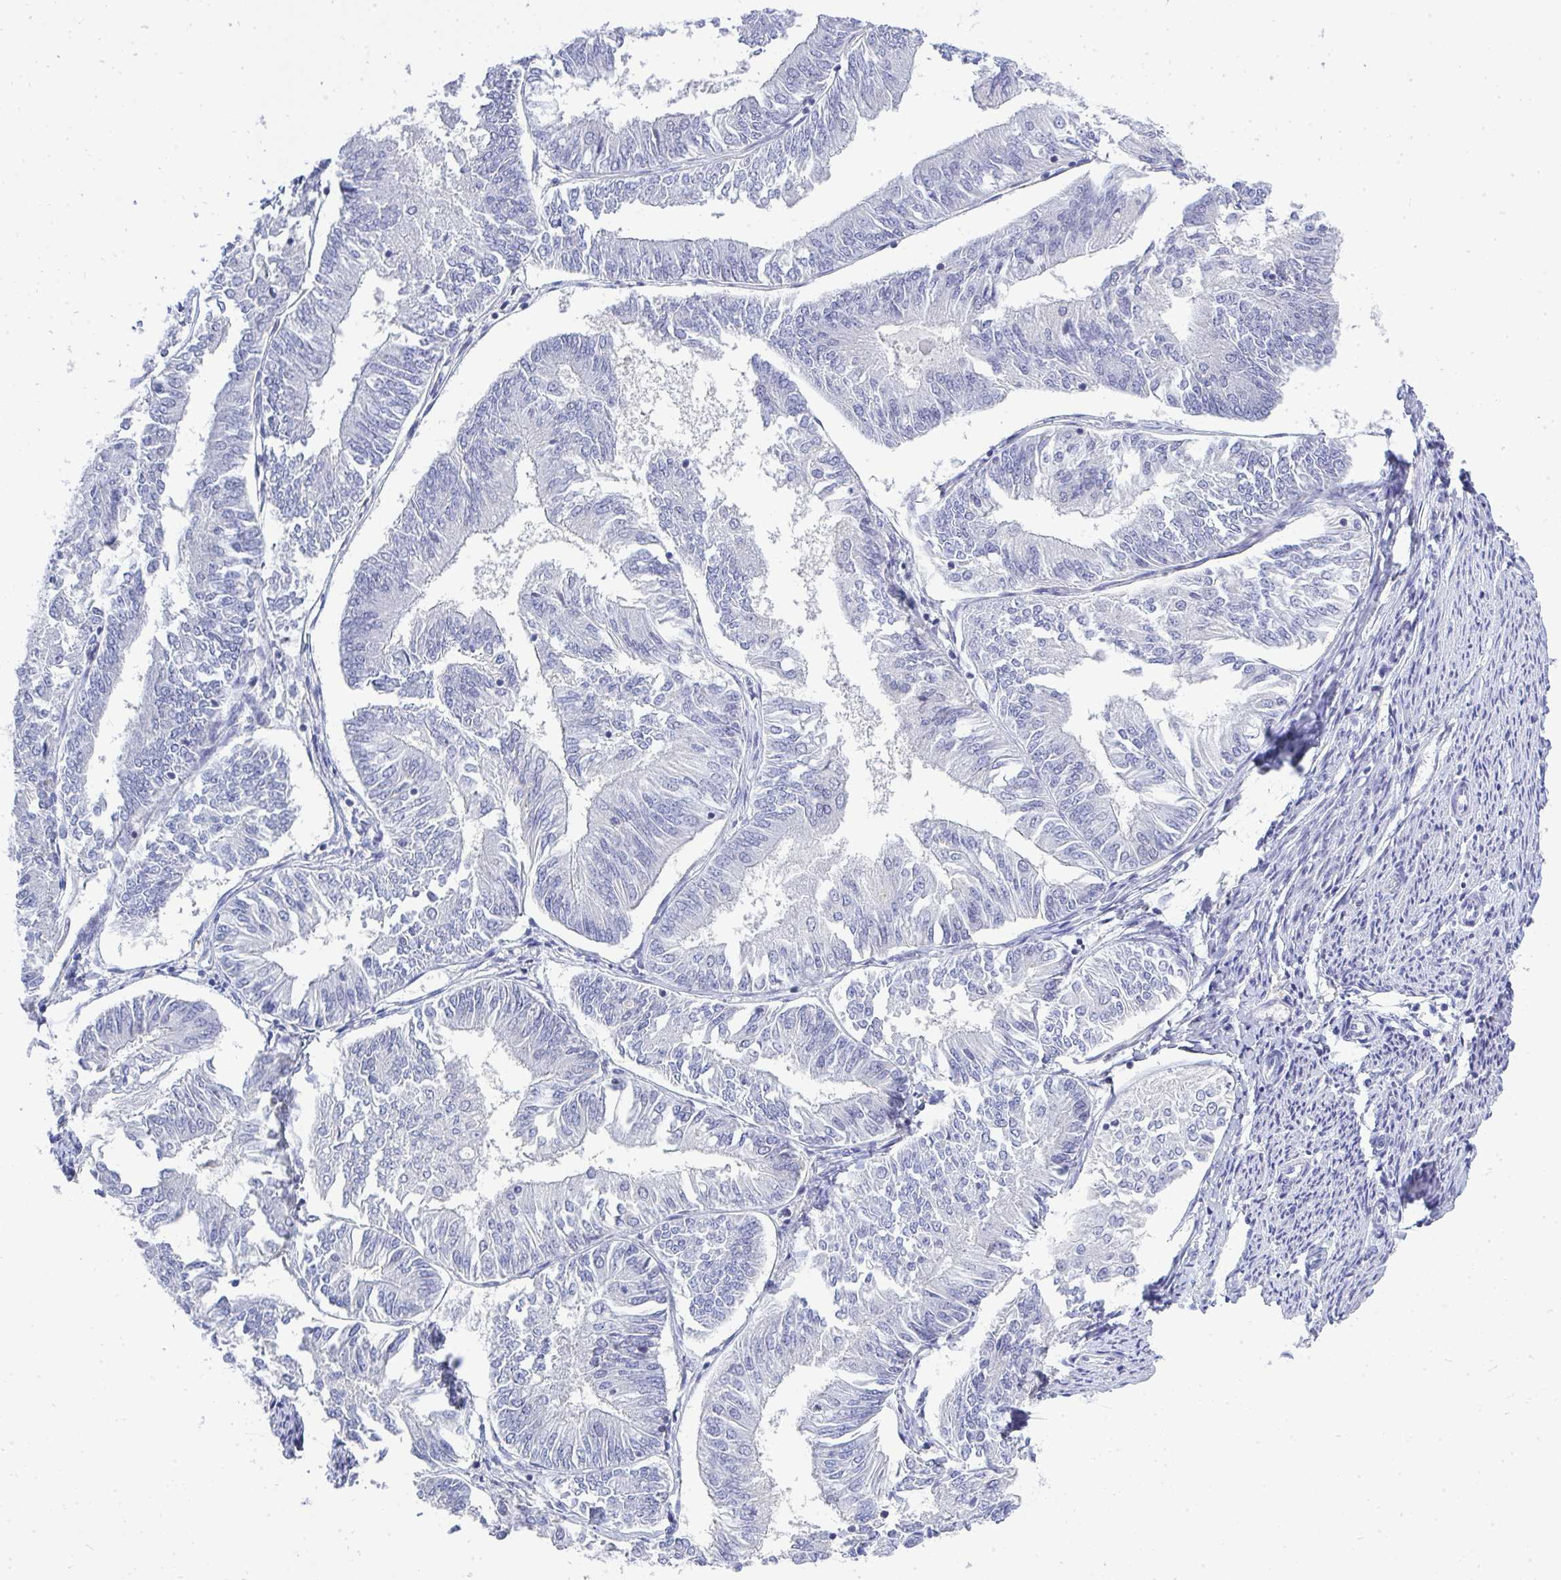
{"staining": {"intensity": "negative", "quantity": "none", "location": "none"}, "tissue": "endometrial cancer", "cell_type": "Tumor cells", "image_type": "cancer", "snomed": [{"axis": "morphology", "description": "Adenocarcinoma, NOS"}, {"axis": "topography", "description": "Endometrium"}], "caption": "IHC histopathology image of endometrial adenocarcinoma stained for a protein (brown), which exhibits no expression in tumor cells.", "gene": "TMEM82", "patient": {"sex": "female", "age": 58}}